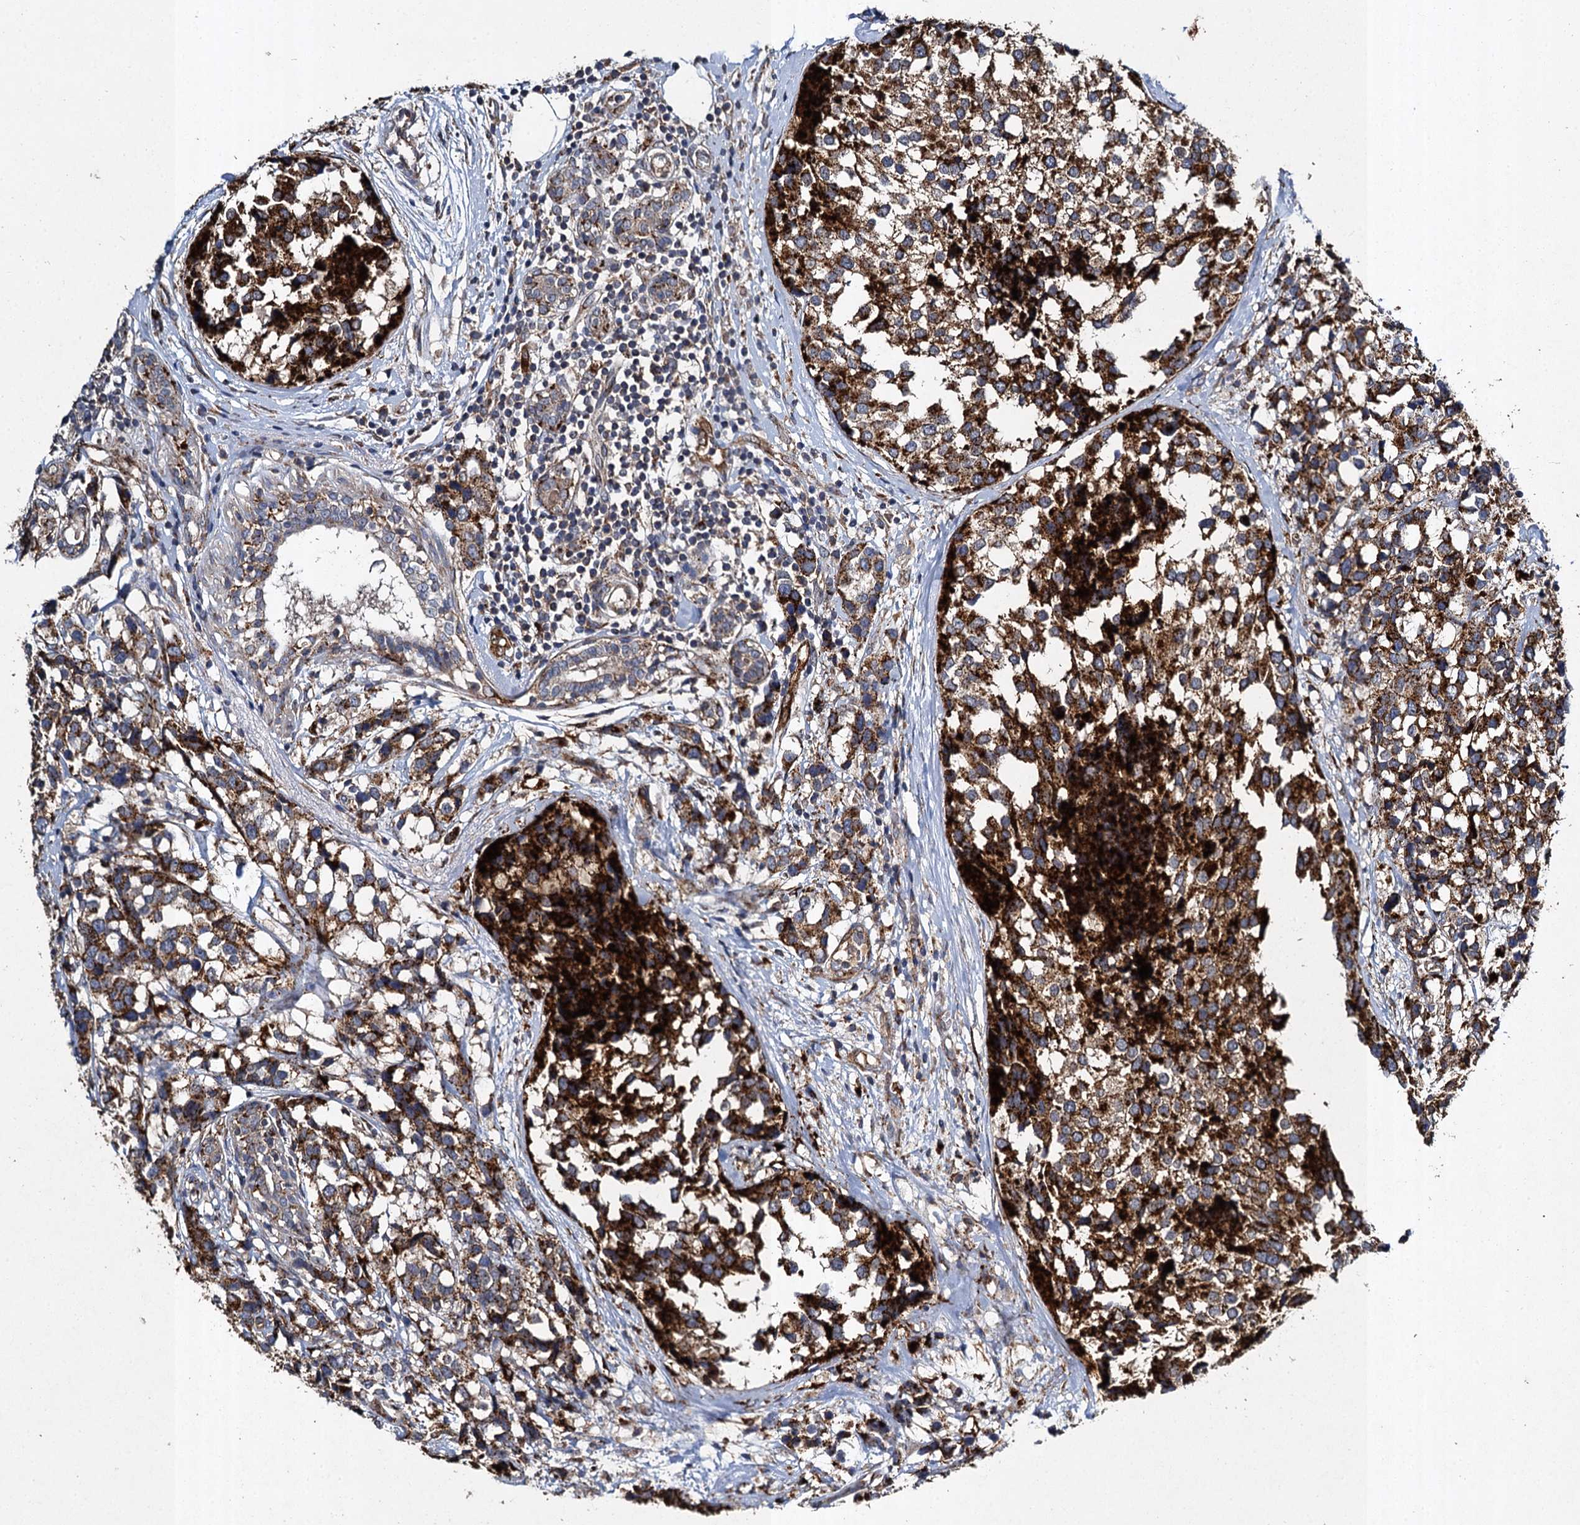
{"staining": {"intensity": "strong", "quantity": ">75%", "location": "cytoplasmic/membranous"}, "tissue": "breast cancer", "cell_type": "Tumor cells", "image_type": "cancer", "snomed": [{"axis": "morphology", "description": "Lobular carcinoma"}, {"axis": "topography", "description": "Breast"}], "caption": "Immunohistochemical staining of breast cancer shows strong cytoplasmic/membranous protein positivity in about >75% of tumor cells.", "gene": "GBA1", "patient": {"sex": "female", "age": 59}}